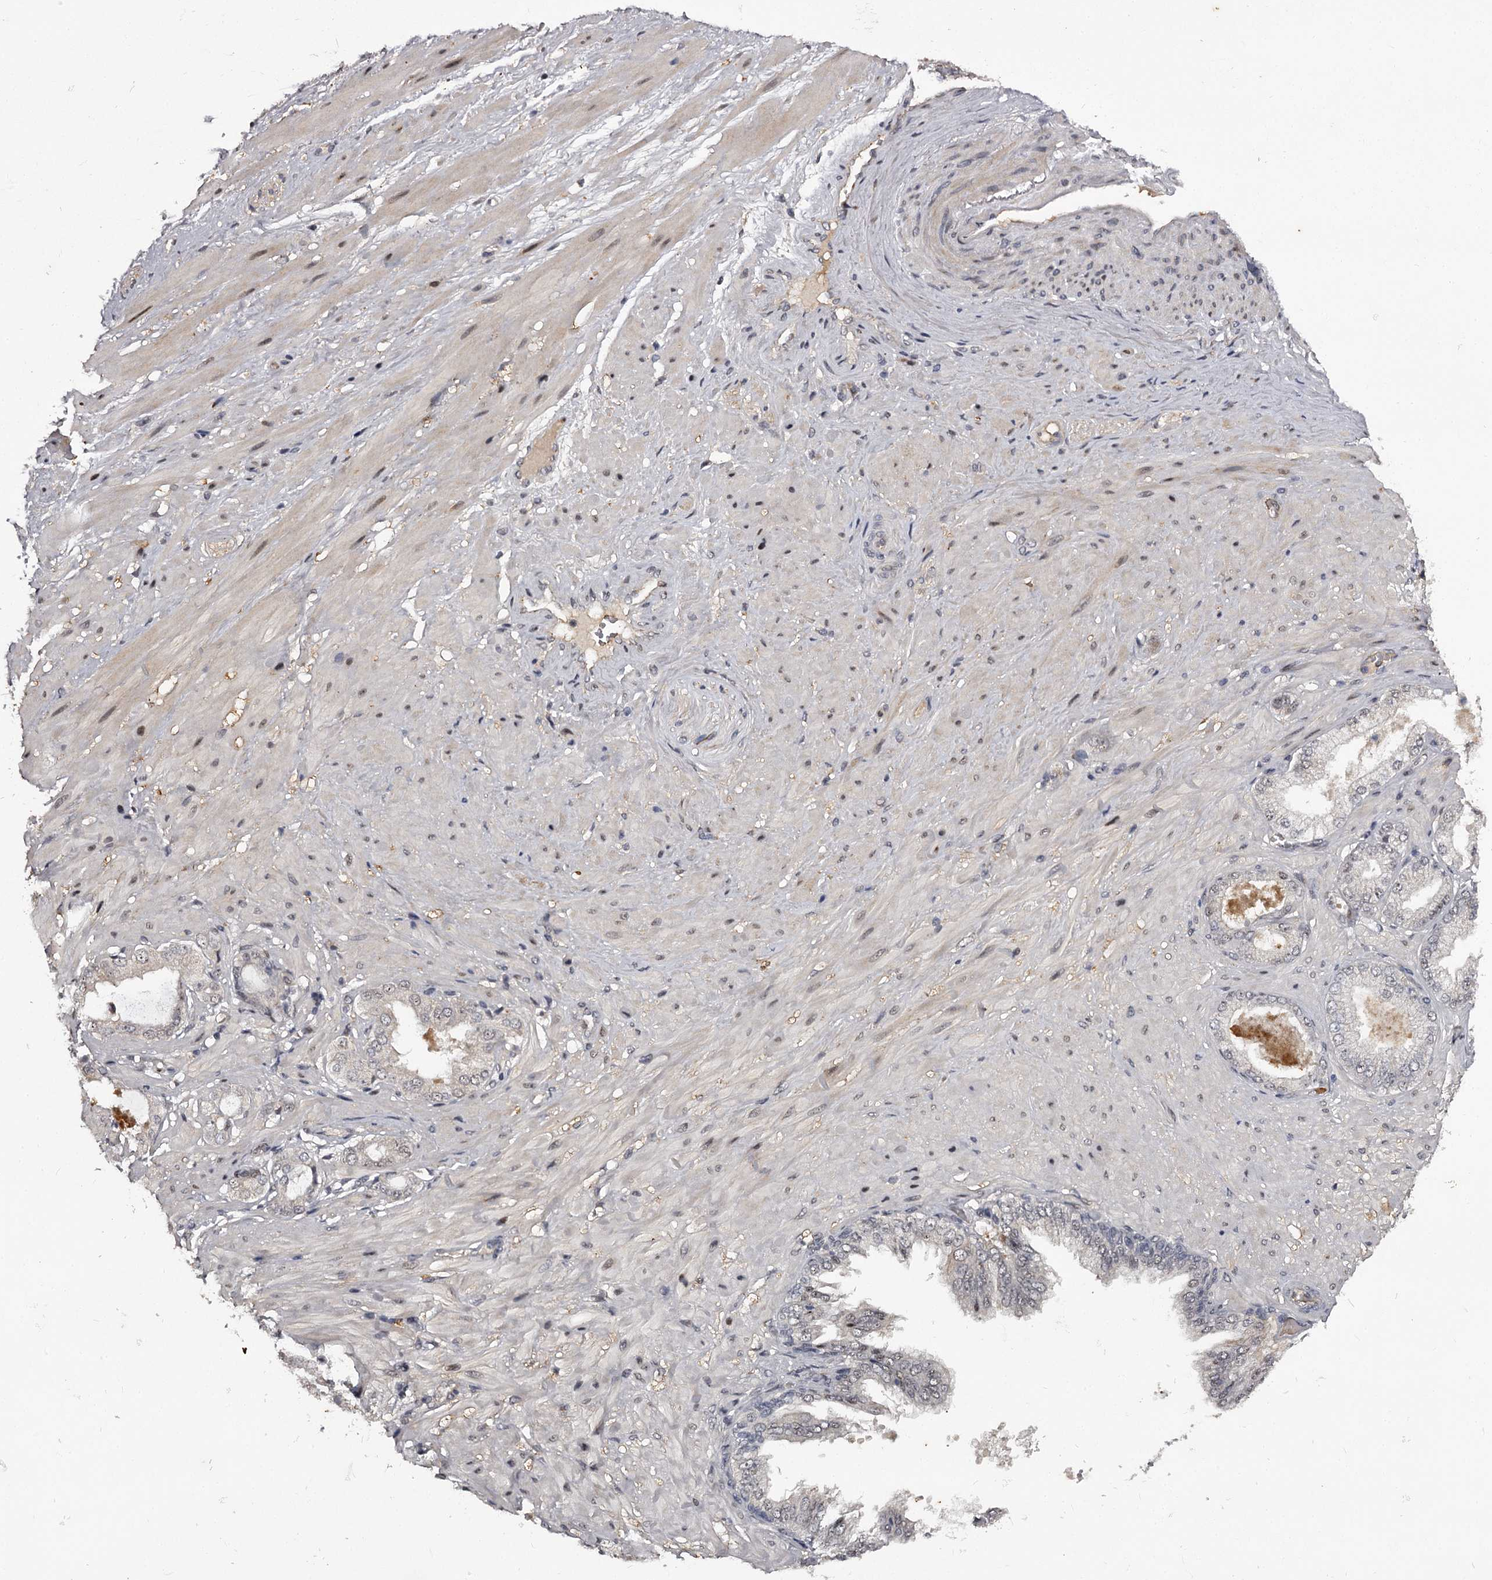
{"staining": {"intensity": "negative", "quantity": "none", "location": "none"}, "tissue": "adipose tissue", "cell_type": "Adipocytes", "image_type": "normal", "snomed": [{"axis": "morphology", "description": "Normal tissue, NOS"}, {"axis": "morphology", "description": "Adenocarcinoma, Low grade"}, {"axis": "topography", "description": "Prostate"}, {"axis": "topography", "description": "Peripheral nerve tissue"}], "caption": "Immunohistochemistry (IHC) of normal human adipose tissue shows no positivity in adipocytes.", "gene": "RNF44", "patient": {"sex": "male", "age": 63}}